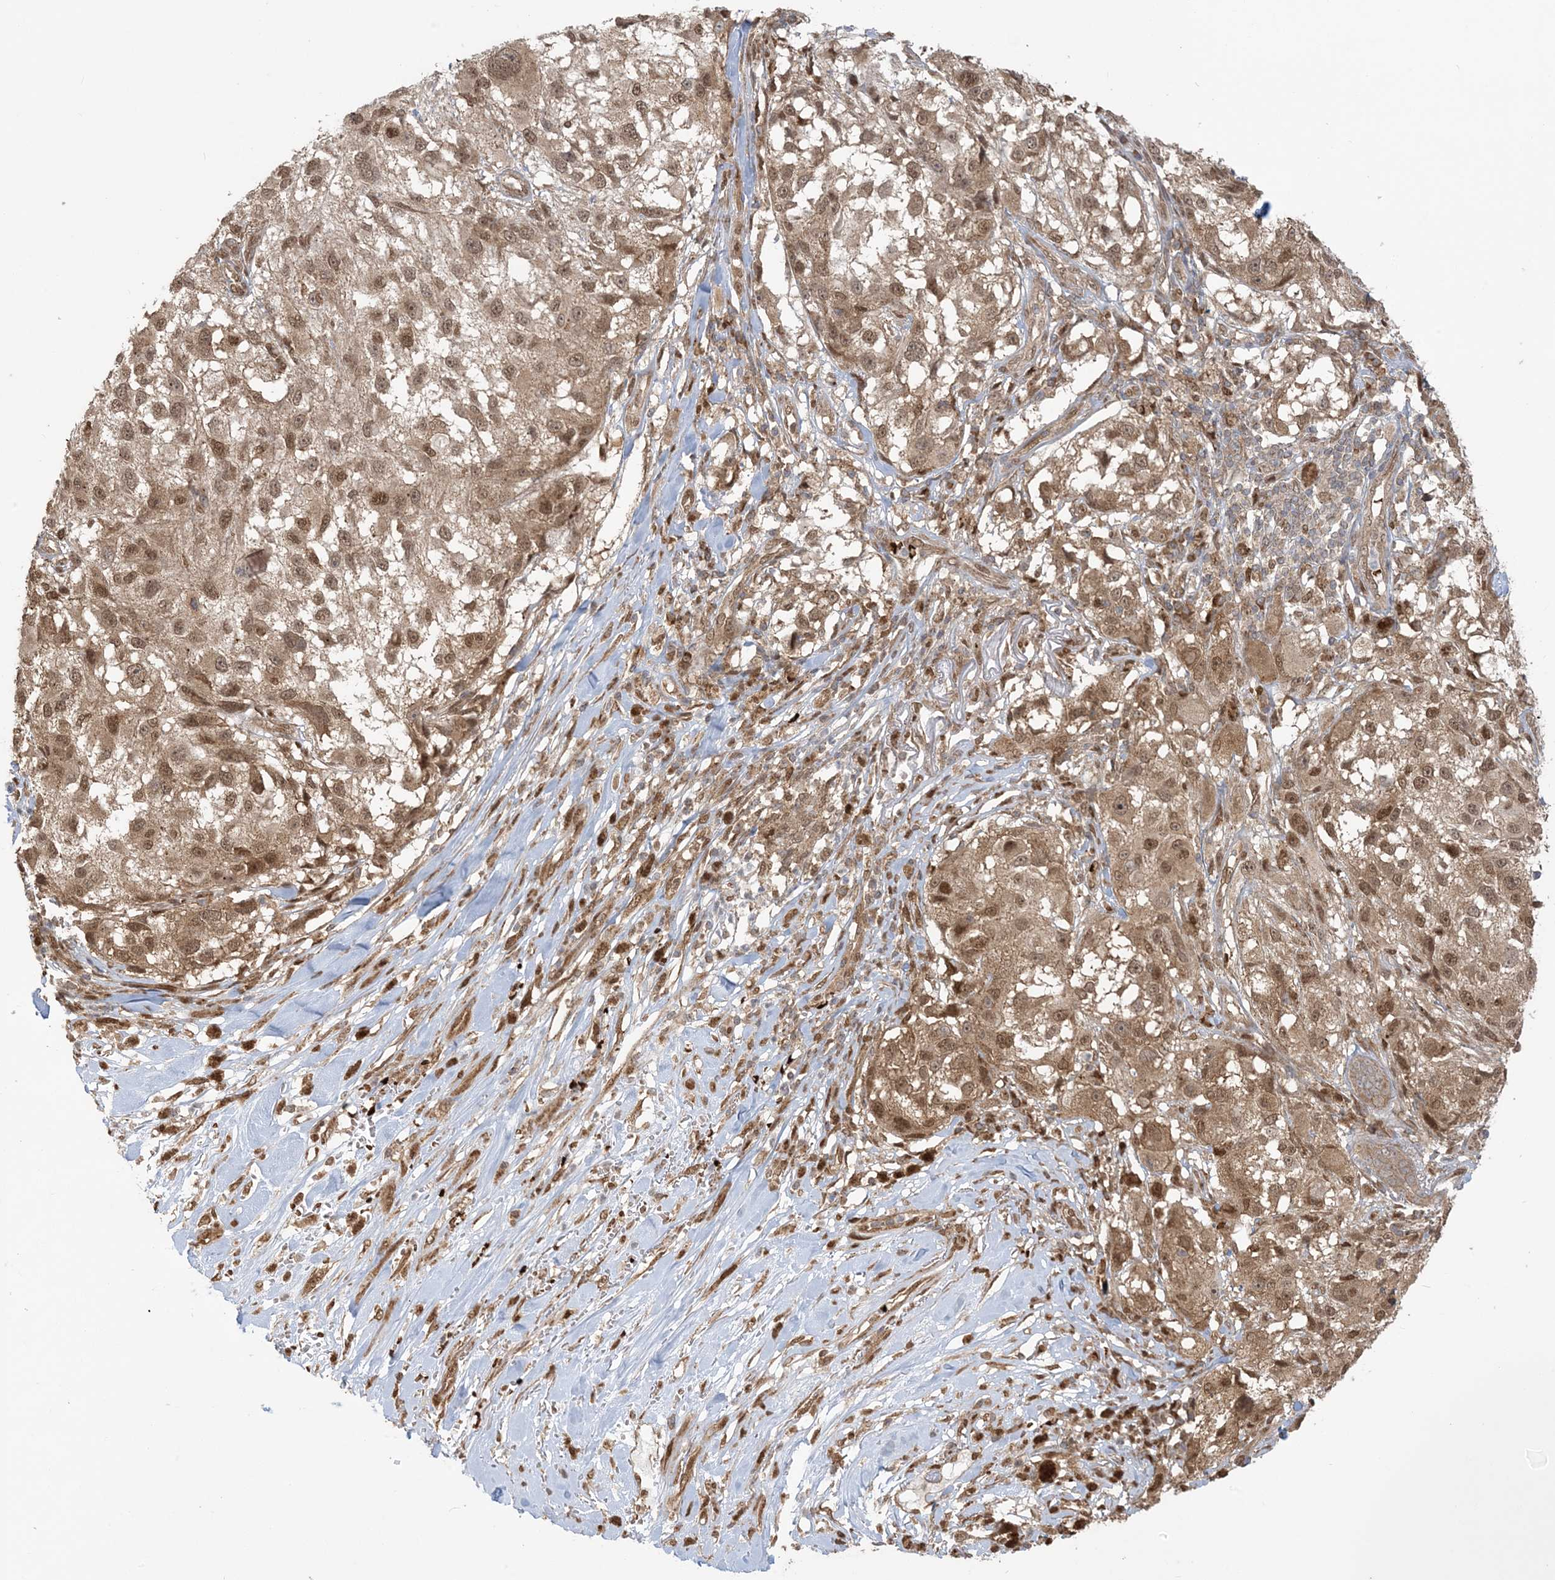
{"staining": {"intensity": "moderate", "quantity": ">75%", "location": "cytoplasmic/membranous,nuclear"}, "tissue": "melanoma", "cell_type": "Tumor cells", "image_type": "cancer", "snomed": [{"axis": "morphology", "description": "Necrosis, NOS"}, {"axis": "morphology", "description": "Malignant melanoma, NOS"}, {"axis": "topography", "description": "Skin"}], "caption": "Immunohistochemical staining of human melanoma demonstrates medium levels of moderate cytoplasmic/membranous and nuclear staining in approximately >75% of tumor cells.", "gene": "ABCF3", "patient": {"sex": "female", "age": 87}}